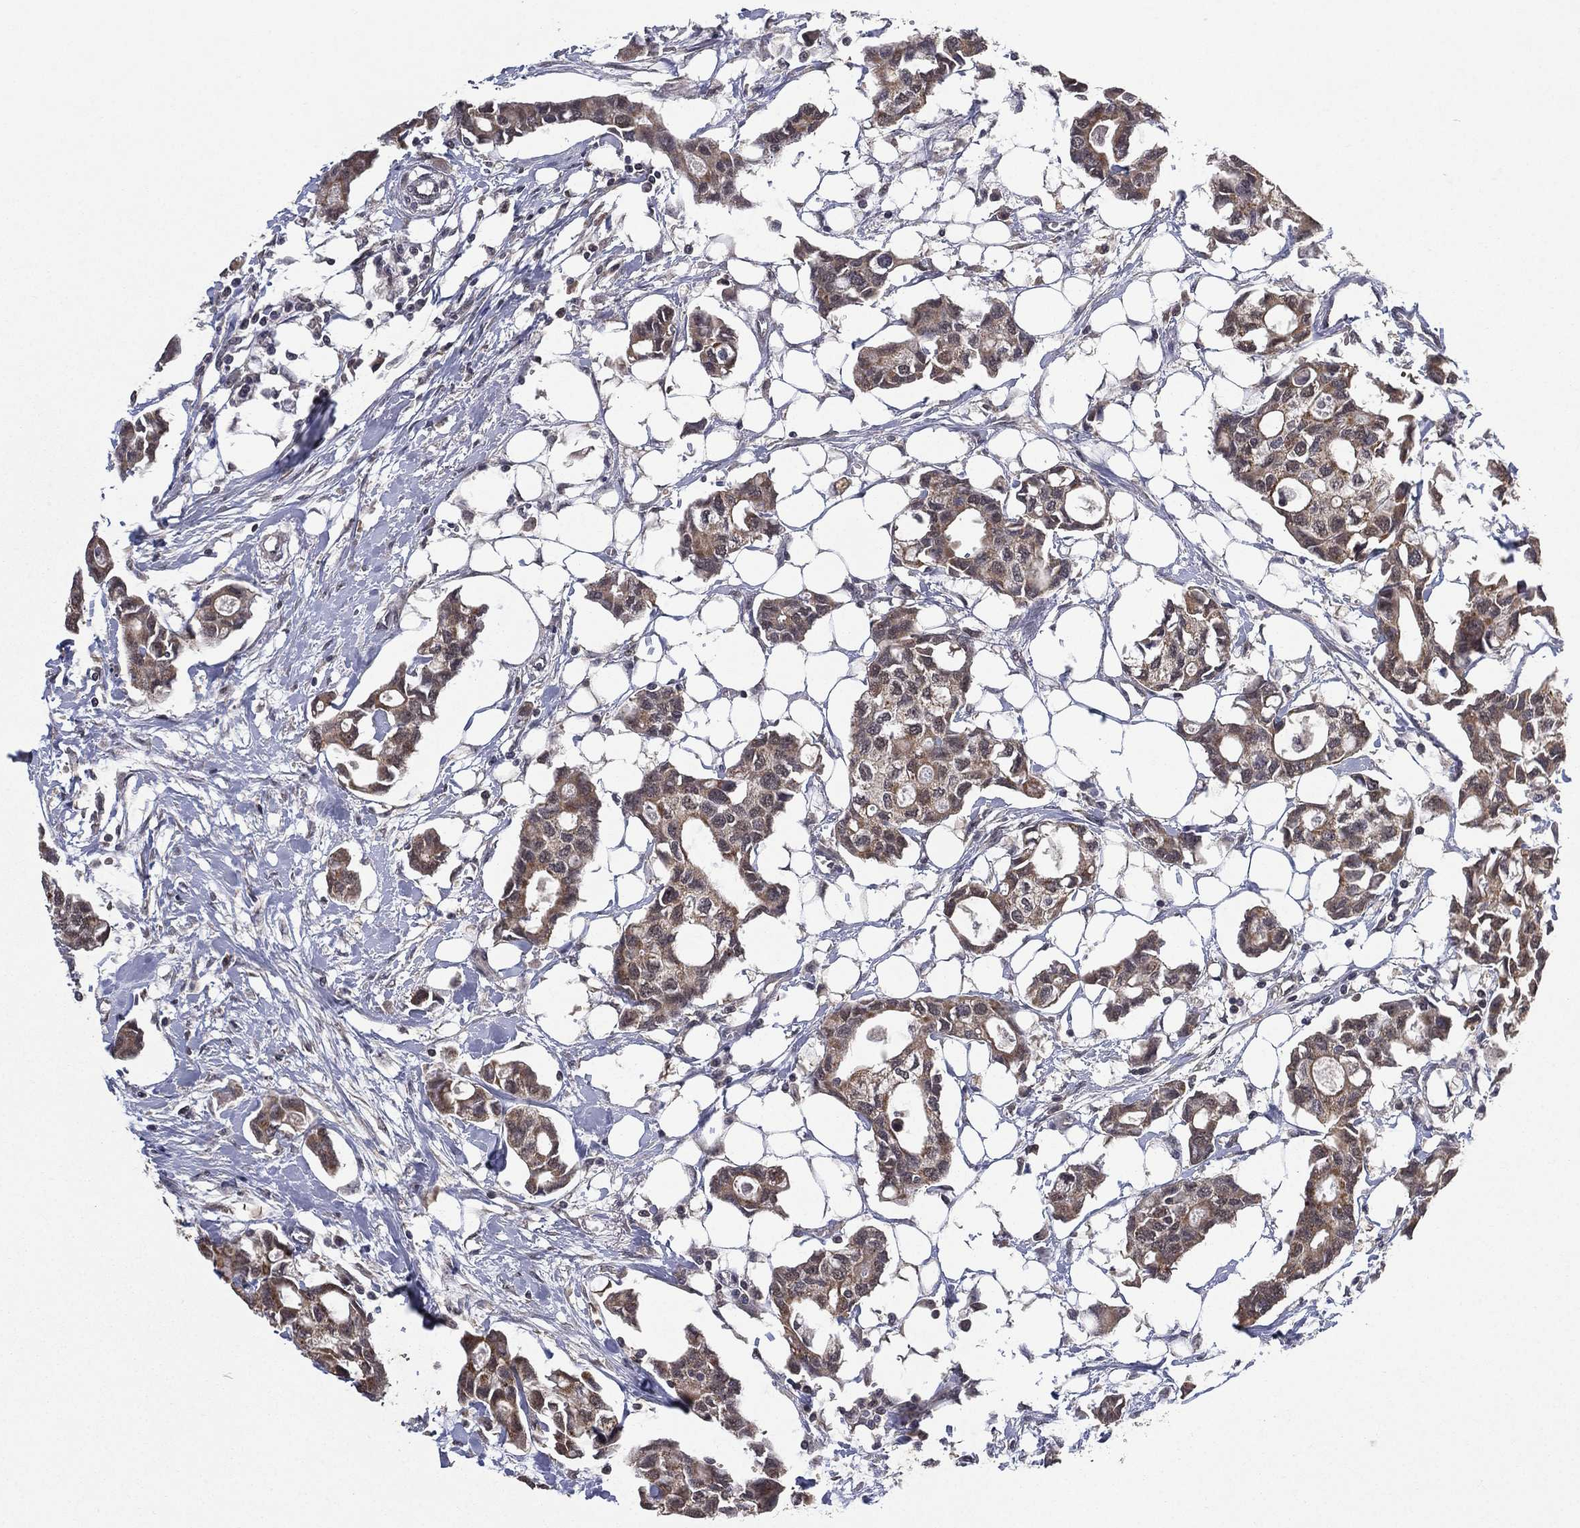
{"staining": {"intensity": "weak", "quantity": "25%-75%", "location": "cytoplasmic/membranous"}, "tissue": "breast cancer", "cell_type": "Tumor cells", "image_type": "cancer", "snomed": [{"axis": "morphology", "description": "Duct carcinoma"}, {"axis": "topography", "description": "Breast"}], "caption": "A micrograph of breast cancer stained for a protein displays weak cytoplasmic/membranous brown staining in tumor cells.", "gene": "NELFCD", "patient": {"sex": "female", "age": 83}}